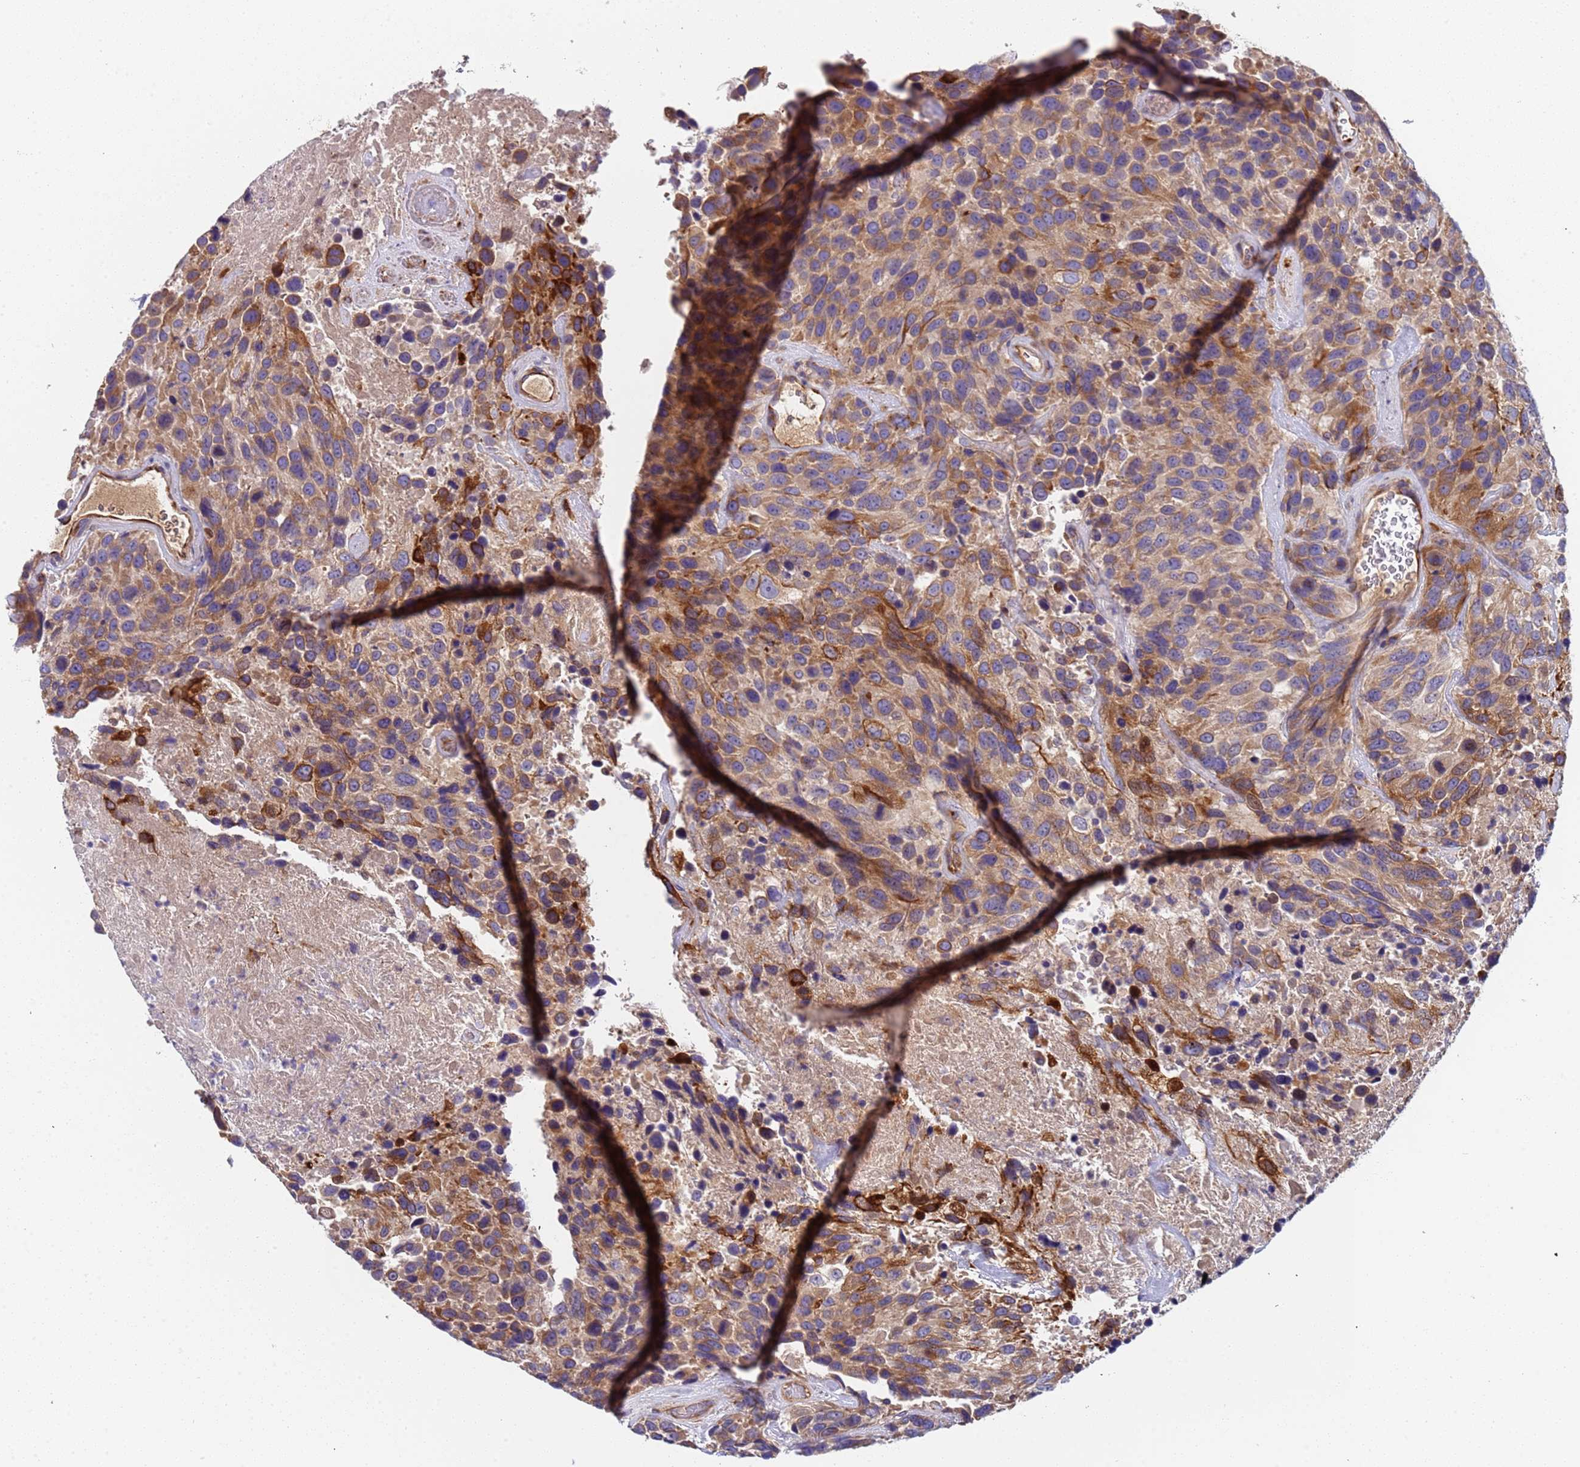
{"staining": {"intensity": "moderate", "quantity": "25%-75%", "location": "cytoplasmic/membranous"}, "tissue": "urothelial cancer", "cell_type": "Tumor cells", "image_type": "cancer", "snomed": [{"axis": "morphology", "description": "Urothelial carcinoma, High grade"}, {"axis": "topography", "description": "Urinary bladder"}], "caption": "Immunohistochemistry histopathology image of urothelial carcinoma (high-grade) stained for a protein (brown), which reveals medium levels of moderate cytoplasmic/membranous expression in about 25%-75% of tumor cells.", "gene": "PAQR7", "patient": {"sex": "female", "age": 70}}